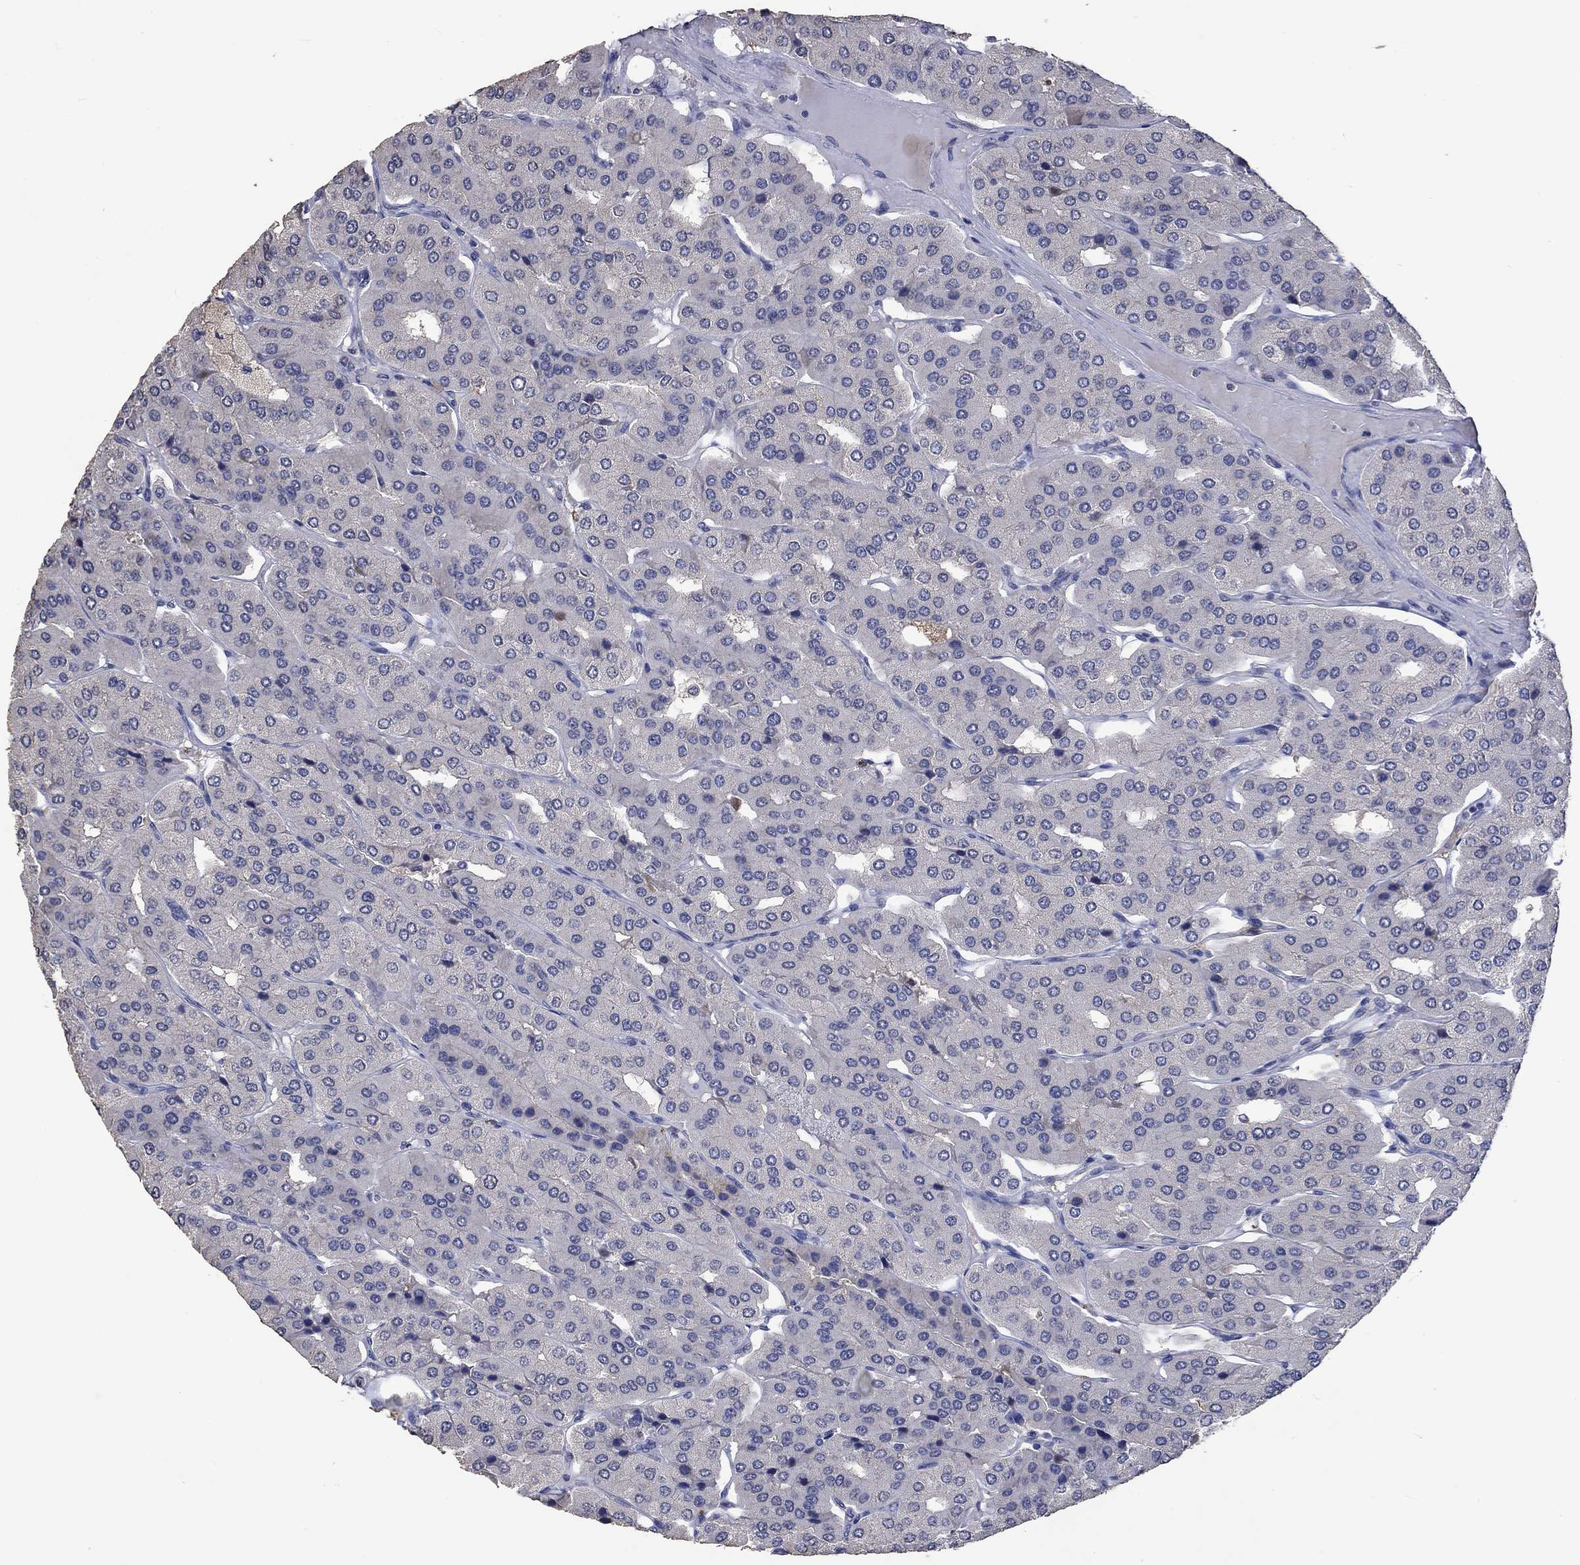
{"staining": {"intensity": "negative", "quantity": "none", "location": "none"}, "tissue": "parathyroid gland", "cell_type": "Glandular cells", "image_type": "normal", "snomed": [{"axis": "morphology", "description": "Normal tissue, NOS"}, {"axis": "morphology", "description": "Adenoma, NOS"}, {"axis": "topography", "description": "Parathyroid gland"}], "caption": "IHC photomicrograph of normal human parathyroid gland stained for a protein (brown), which exhibits no positivity in glandular cells.", "gene": "PTPN20", "patient": {"sex": "female", "age": 86}}